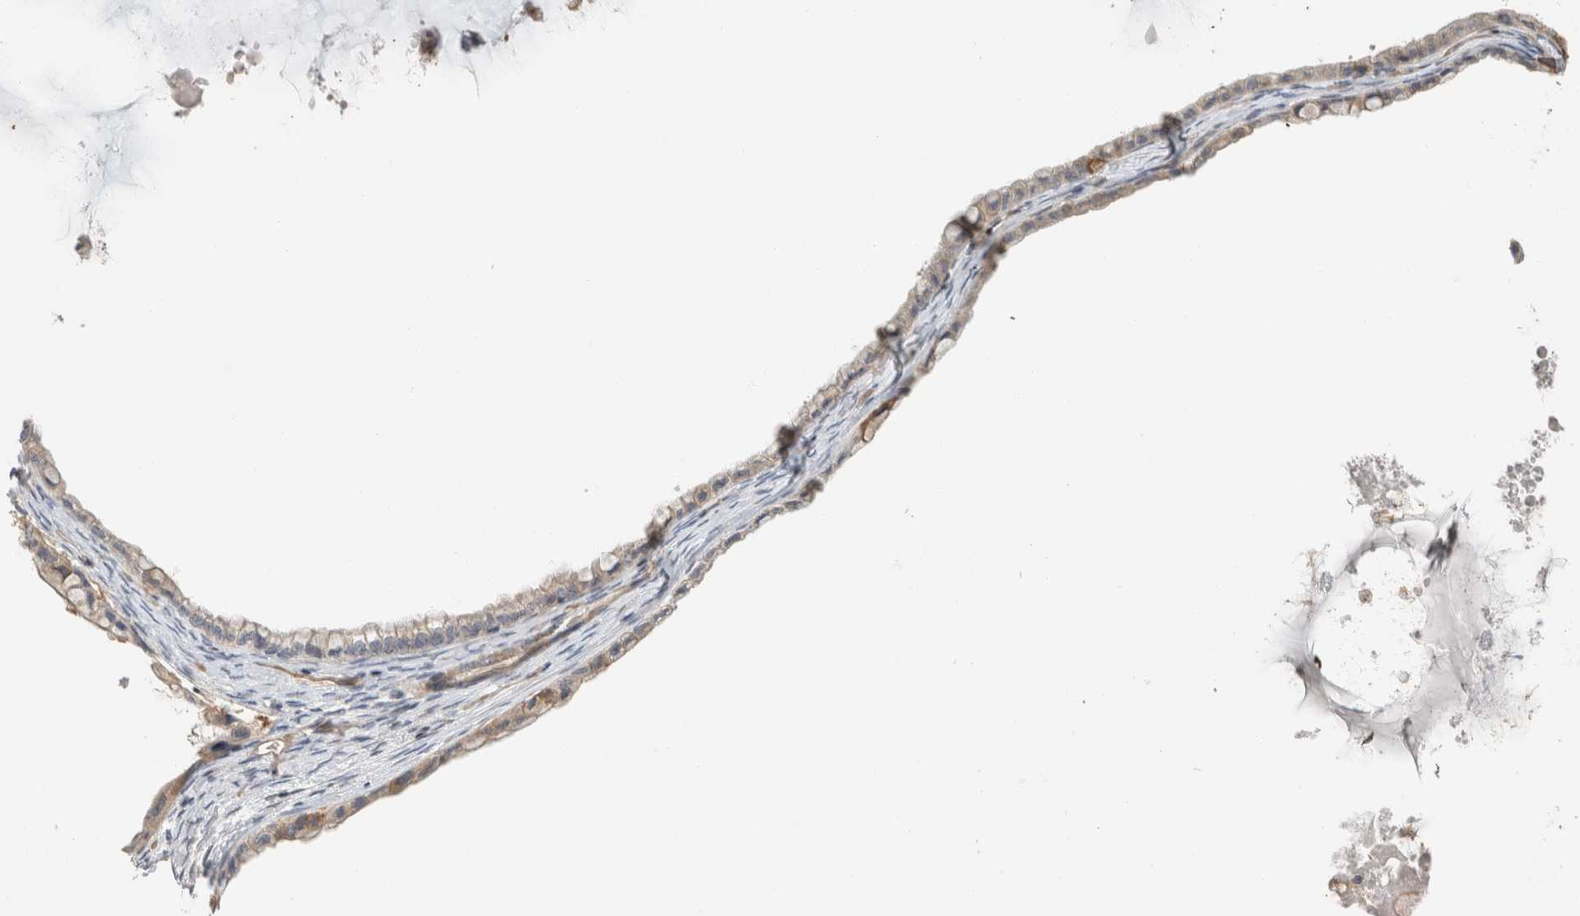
{"staining": {"intensity": "negative", "quantity": "none", "location": "none"}, "tissue": "ovarian cancer", "cell_type": "Tumor cells", "image_type": "cancer", "snomed": [{"axis": "morphology", "description": "Cystadenocarcinoma, mucinous, NOS"}, {"axis": "topography", "description": "Ovary"}], "caption": "The image reveals no significant positivity in tumor cells of ovarian mucinous cystadenocarcinoma.", "gene": "PFDN4", "patient": {"sex": "female", "age": 80}}